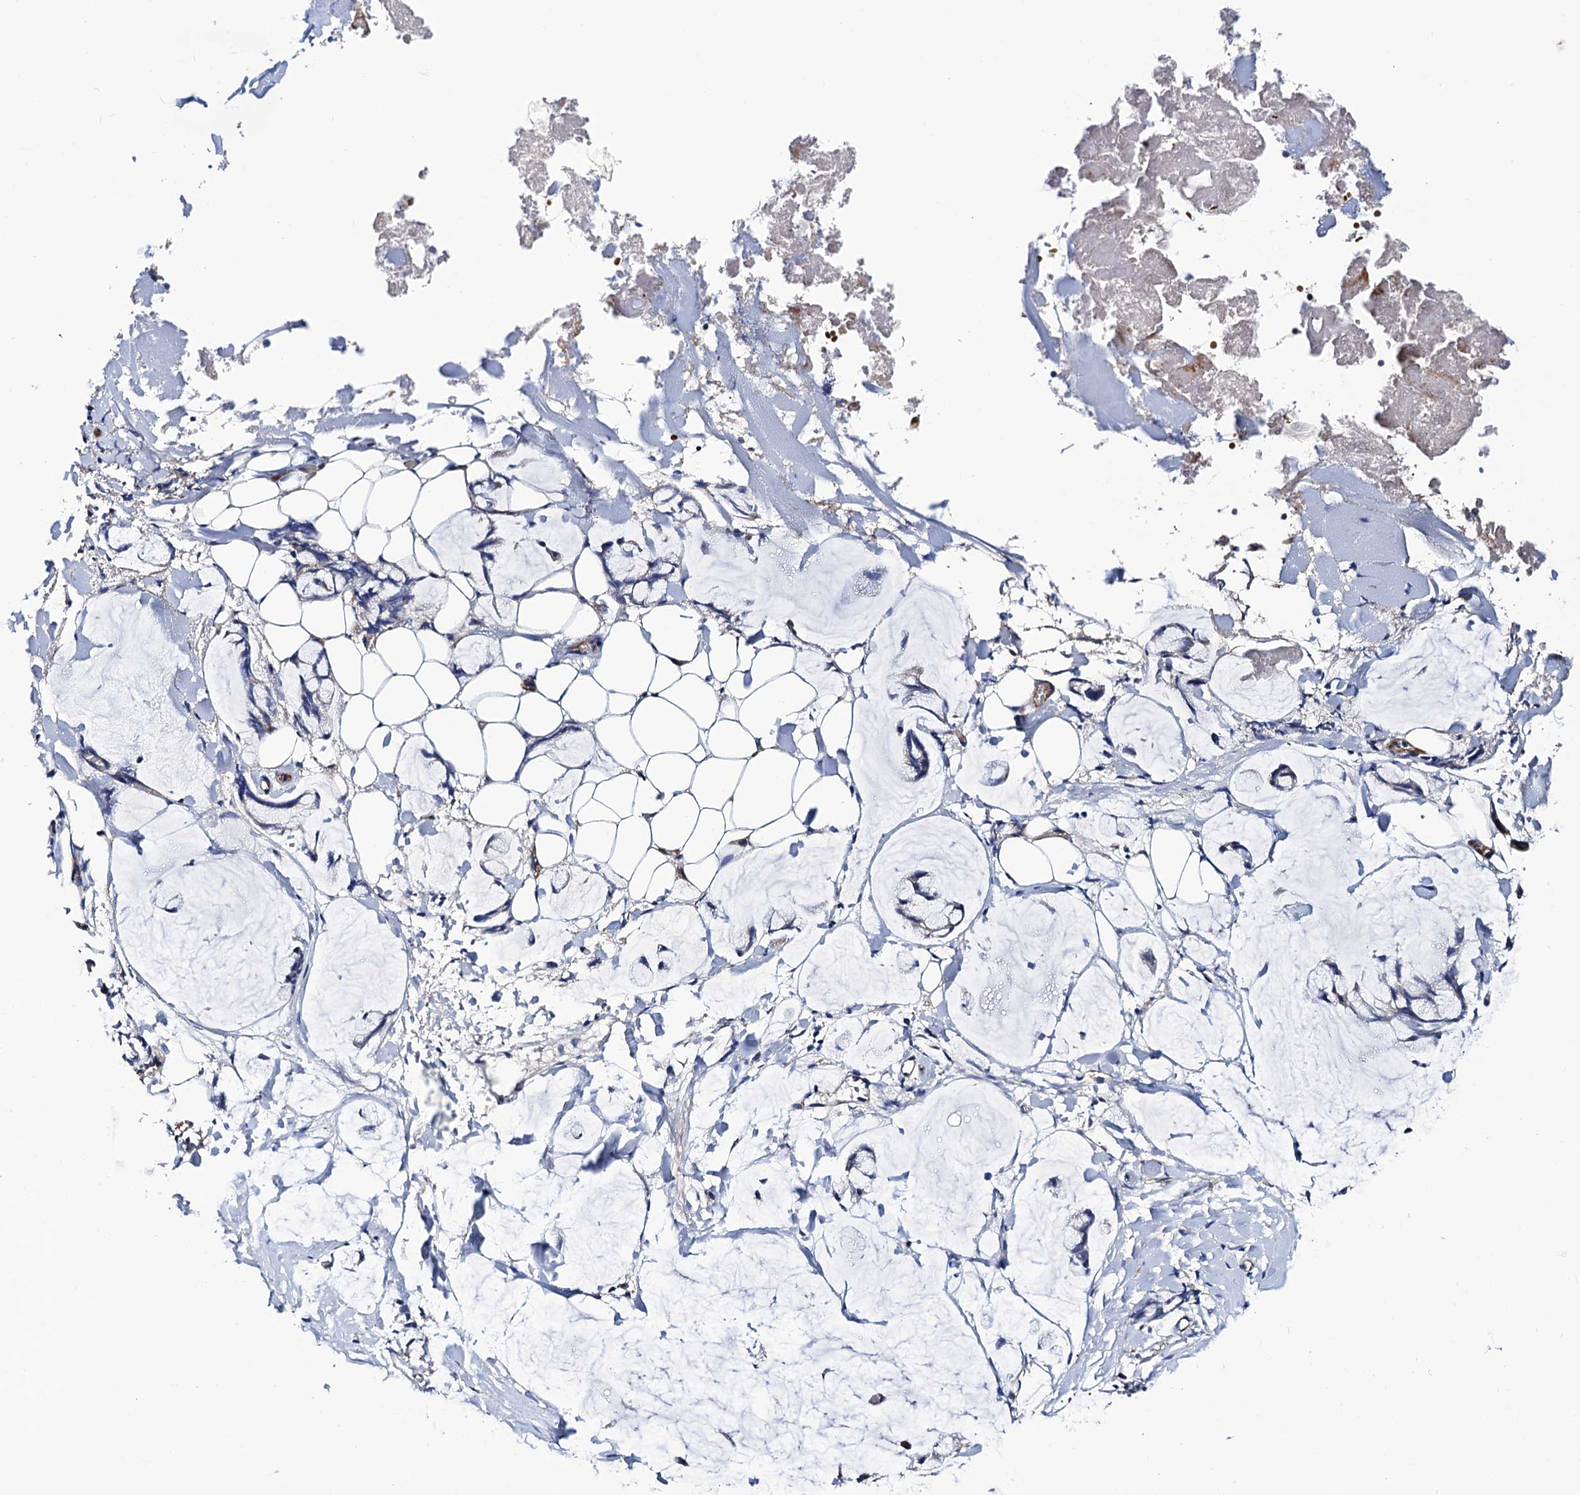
{"staining": {"intensity": "negative", "quantity": "none", "location": "none"}, "tissue": "adipose tissue", "cell_type": "Adipocytes", "image_type": "normal", "snomed": [{"axis": "morphology", "description": "Normal tissue, NOS"}, {"axis": "morphology", "description": "Adenocarcinoma, NOS"}, {"axis": "topography", "description": "Colon"}, {"axis": "topography", "description": "Peripheral nerve tissue"}], "caption": "Adipocytes show no significant protein positivity in benign adipose tissue. Nuclei are stained in blue.", "gene": "TRMT112", "patient": {"sex": "male", "age": 14}}